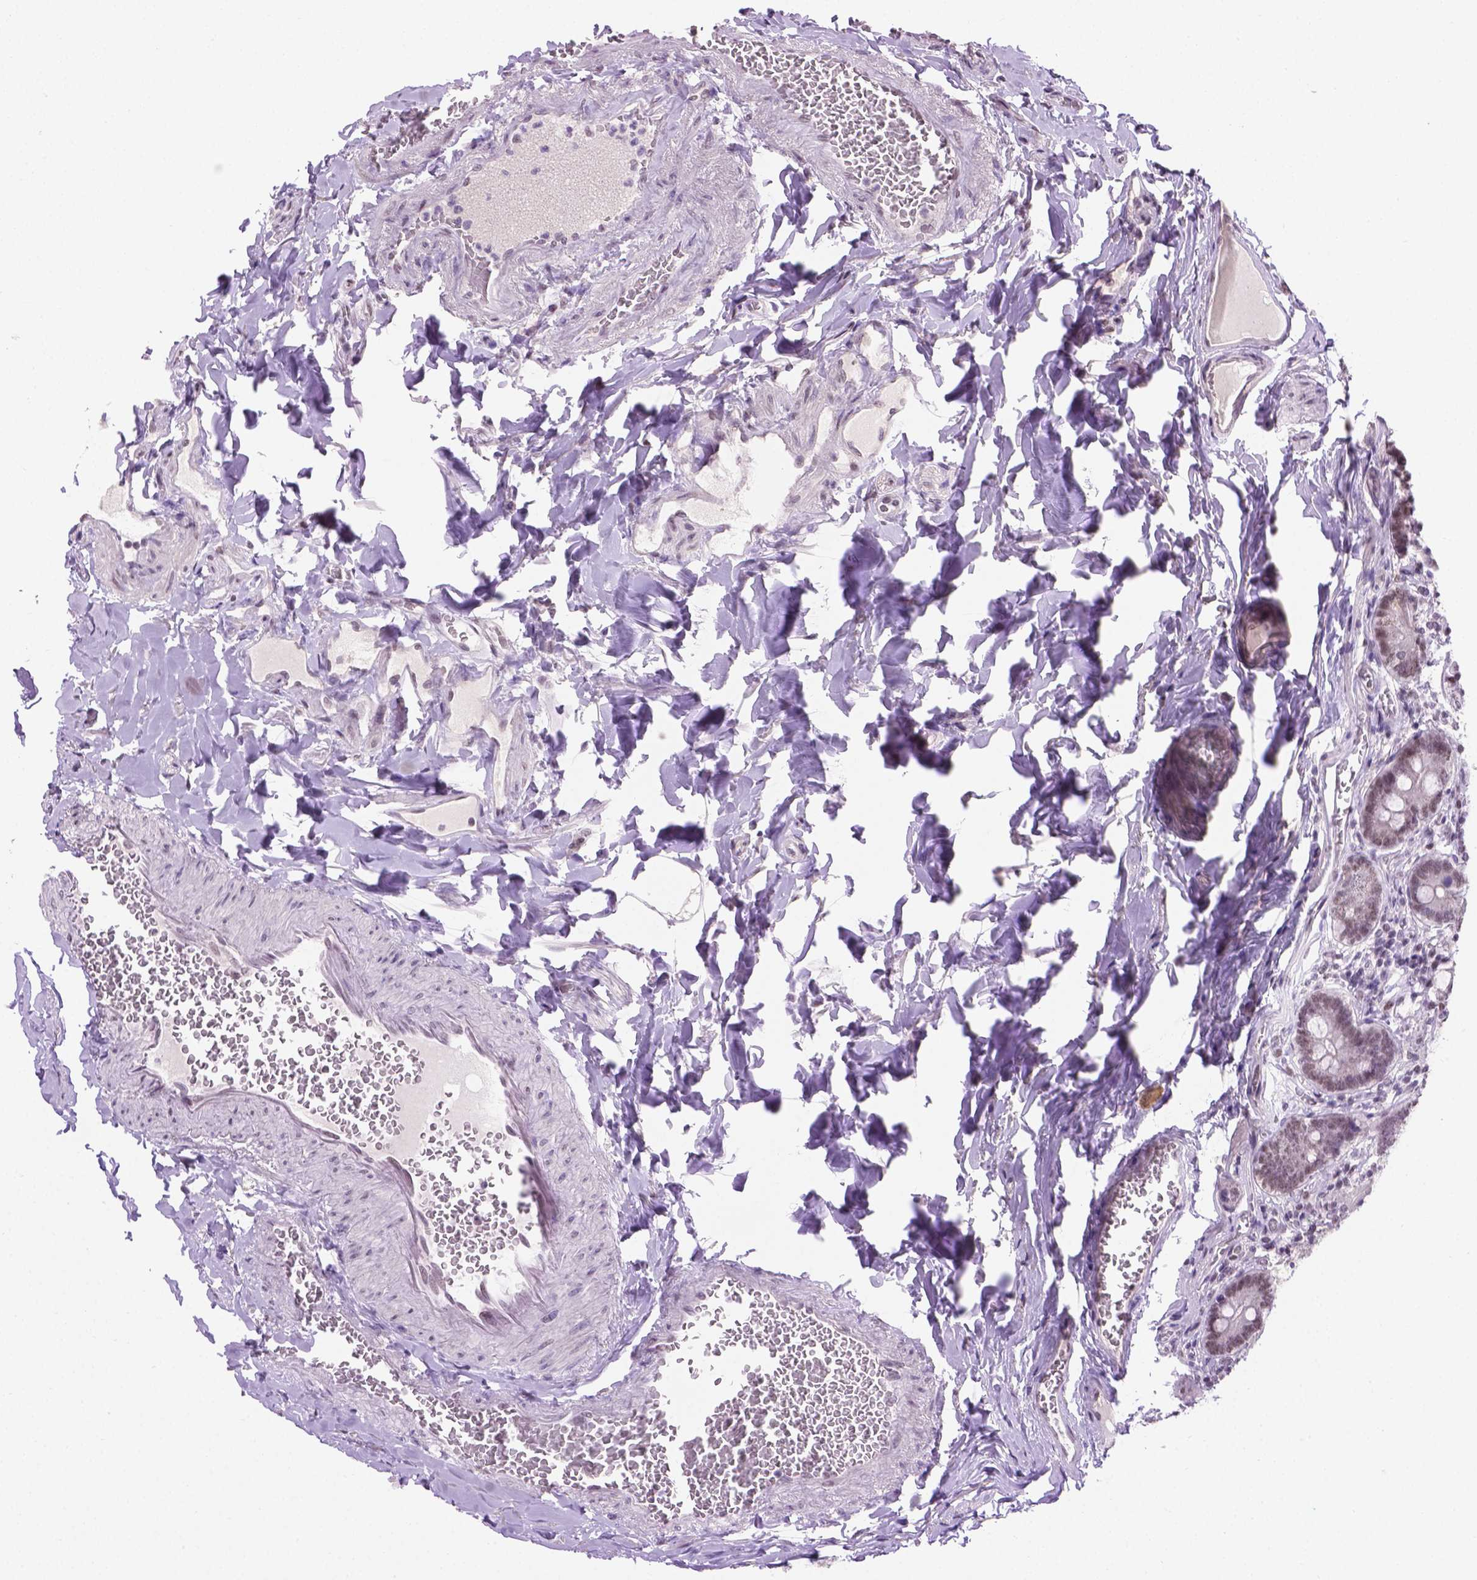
{"staining": {"intensity": "weak", "quantity": "25%-75%", "location": "nuclear"}, "tissue": "duodenum", "cell_type": "Glandular cells", "image_type": "normal", "snomed": [{"axis": "morphology", "description": "Normal tissue, NOS"}, {"axis": "topography", "description": "Duodenum"}], "caption": "IHC staining of benign duodenum, which reveals low levels of weak nuclear positivity in approximately 25%-75% of glandular cells indicating weak nuclear protein staining. The staining was performed using DAB (3,3'-diaminobenzidine) (brown) for protein detection and nuclei were counterstained in hematoxylin (blue).", "gene": "ABI2", "patient": {"sex": "female", "age": 62}}